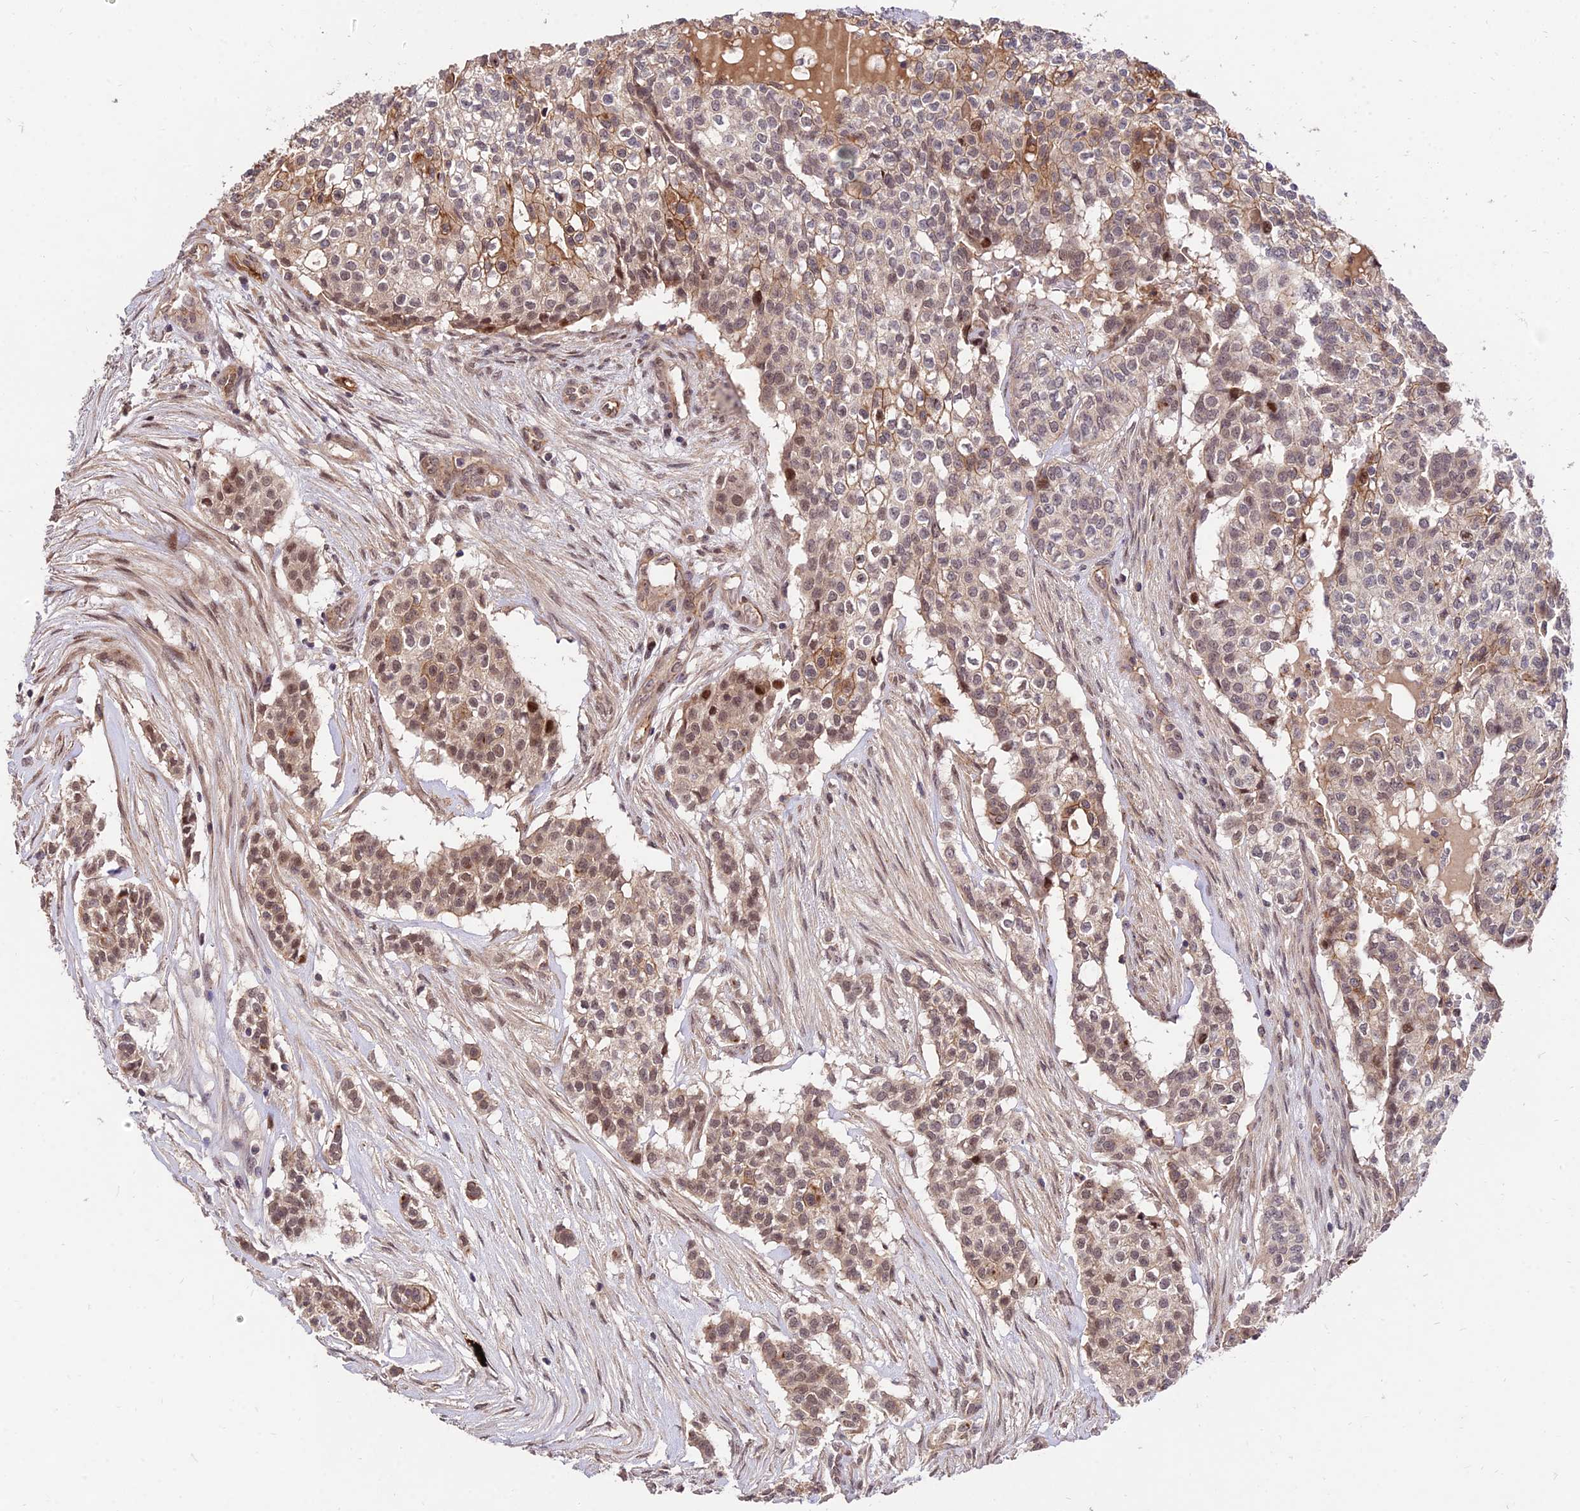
{"staining": {"intensity": "moderate", "quantity": ">75%", "location": "nuclear"}, "tissue": "head and neck cancer", "cell_type": "Tumor cells", "image_type": "cancer", "snomed": [{"axis": "morphology", "description": "Adenocarcinoma, NOS"}, {"axis": "topography", "description": "Head-Neck"}], "caption": "An immunohistochemistry histopathology image of tumor tissue is shown. Protein staining in brown labels moderate nuclear positivity in head and neck cancer within tumor cells.", "gene": "ZNF85", "patient": {"sex": "male", "age": 81}}